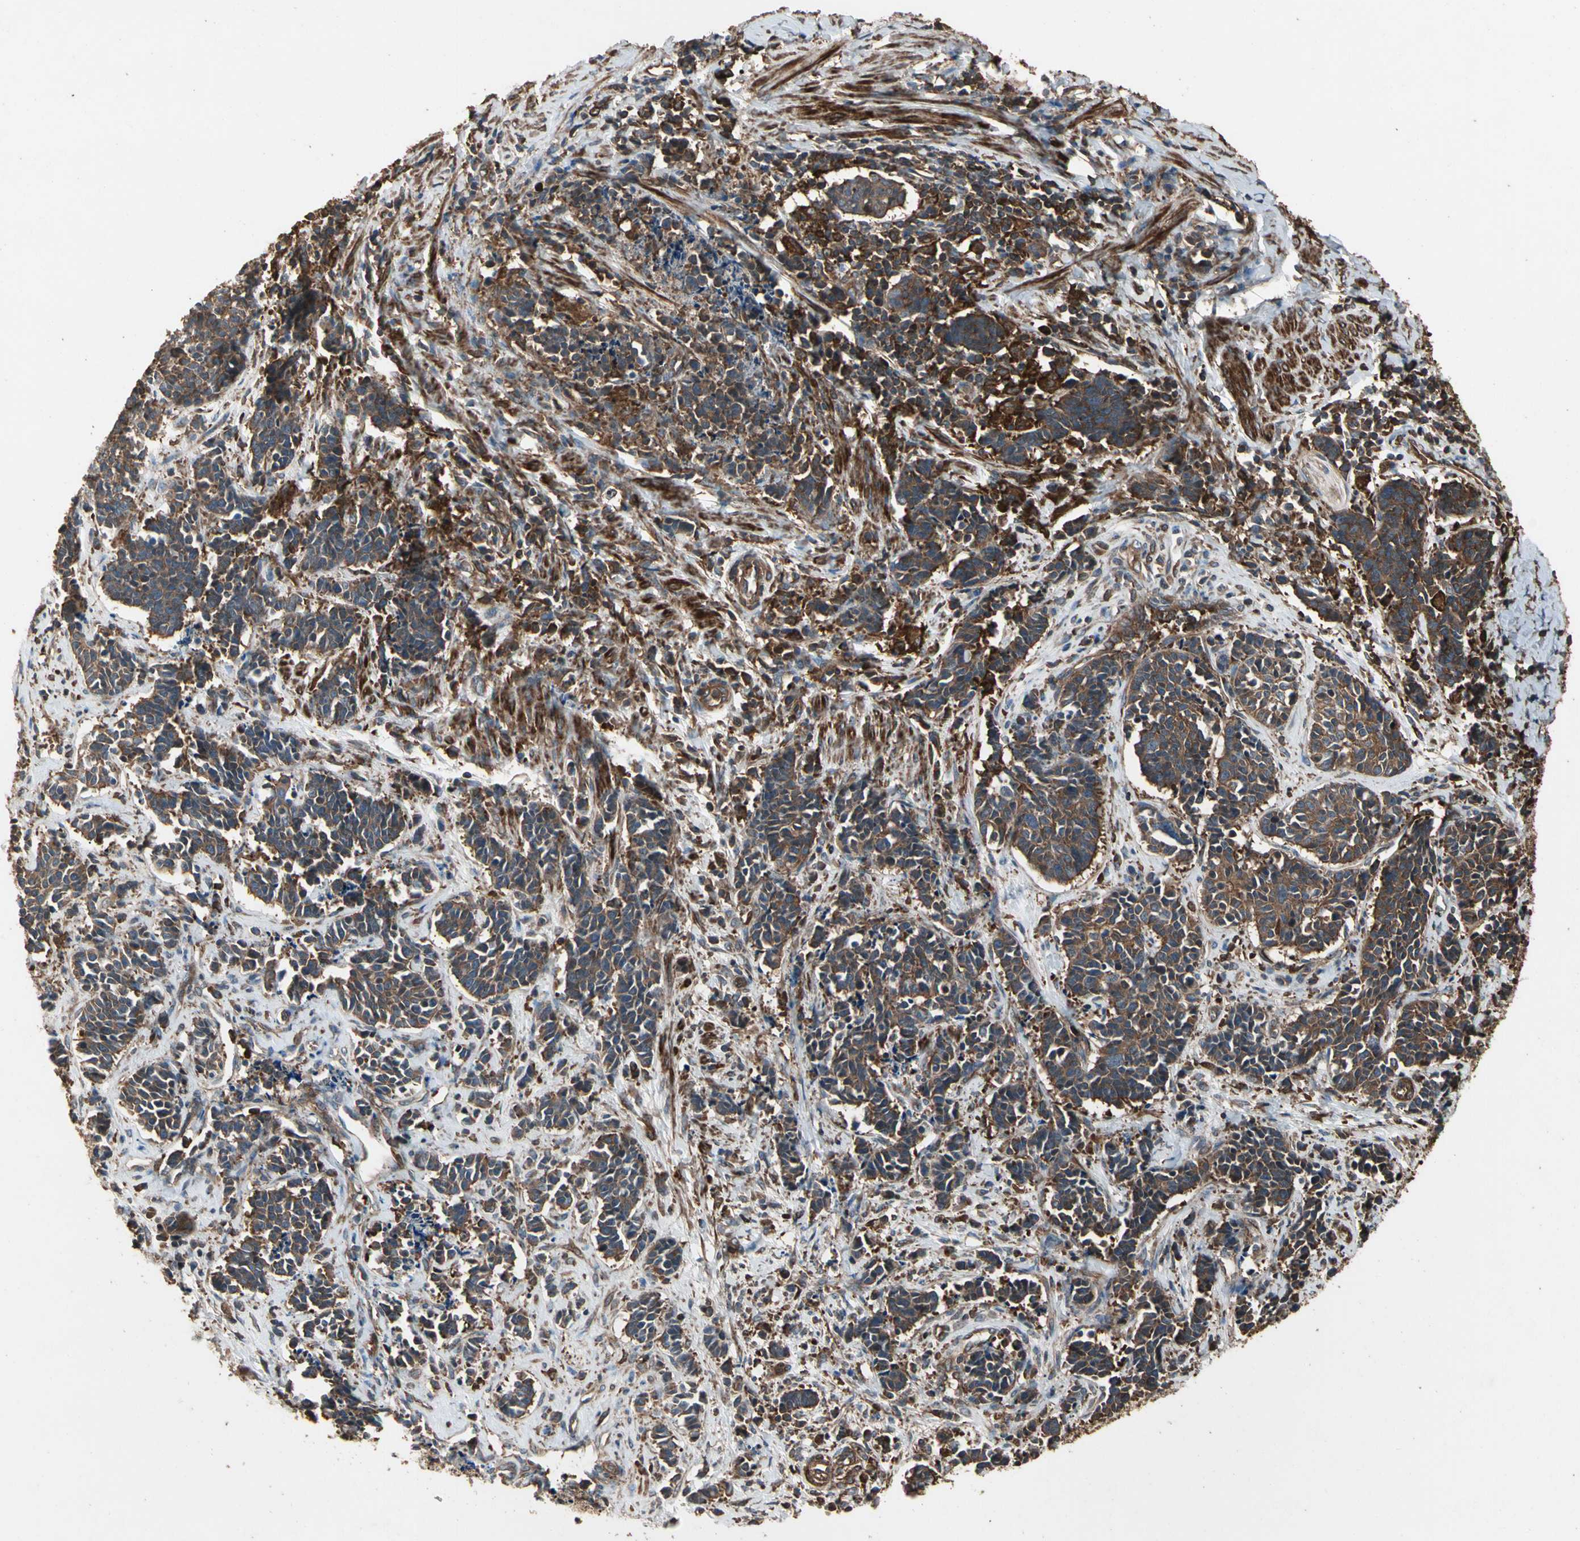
{"staining": {"intensity": "strong", "quantity": ">75%", "location": "cytoplasmic/membranous"}, "tissue": "cervical cancer", "cell_type": "Tumor cells", "image_type": "cancer", "snomed": [{"axis": "morphology", "description": "Squamous cell carcinoma, NOS"}, {"axis": "topography", "description": "Cervix"}], "caption": "A photomicrograph of human cervical cancer (squamous cell carcinoma) stained for a protein reveals strong cytoplasmic/membranous brown staining in tumor cells.", "gene": "AGBL2", "patient": {"sex": "female", "age": 35}}